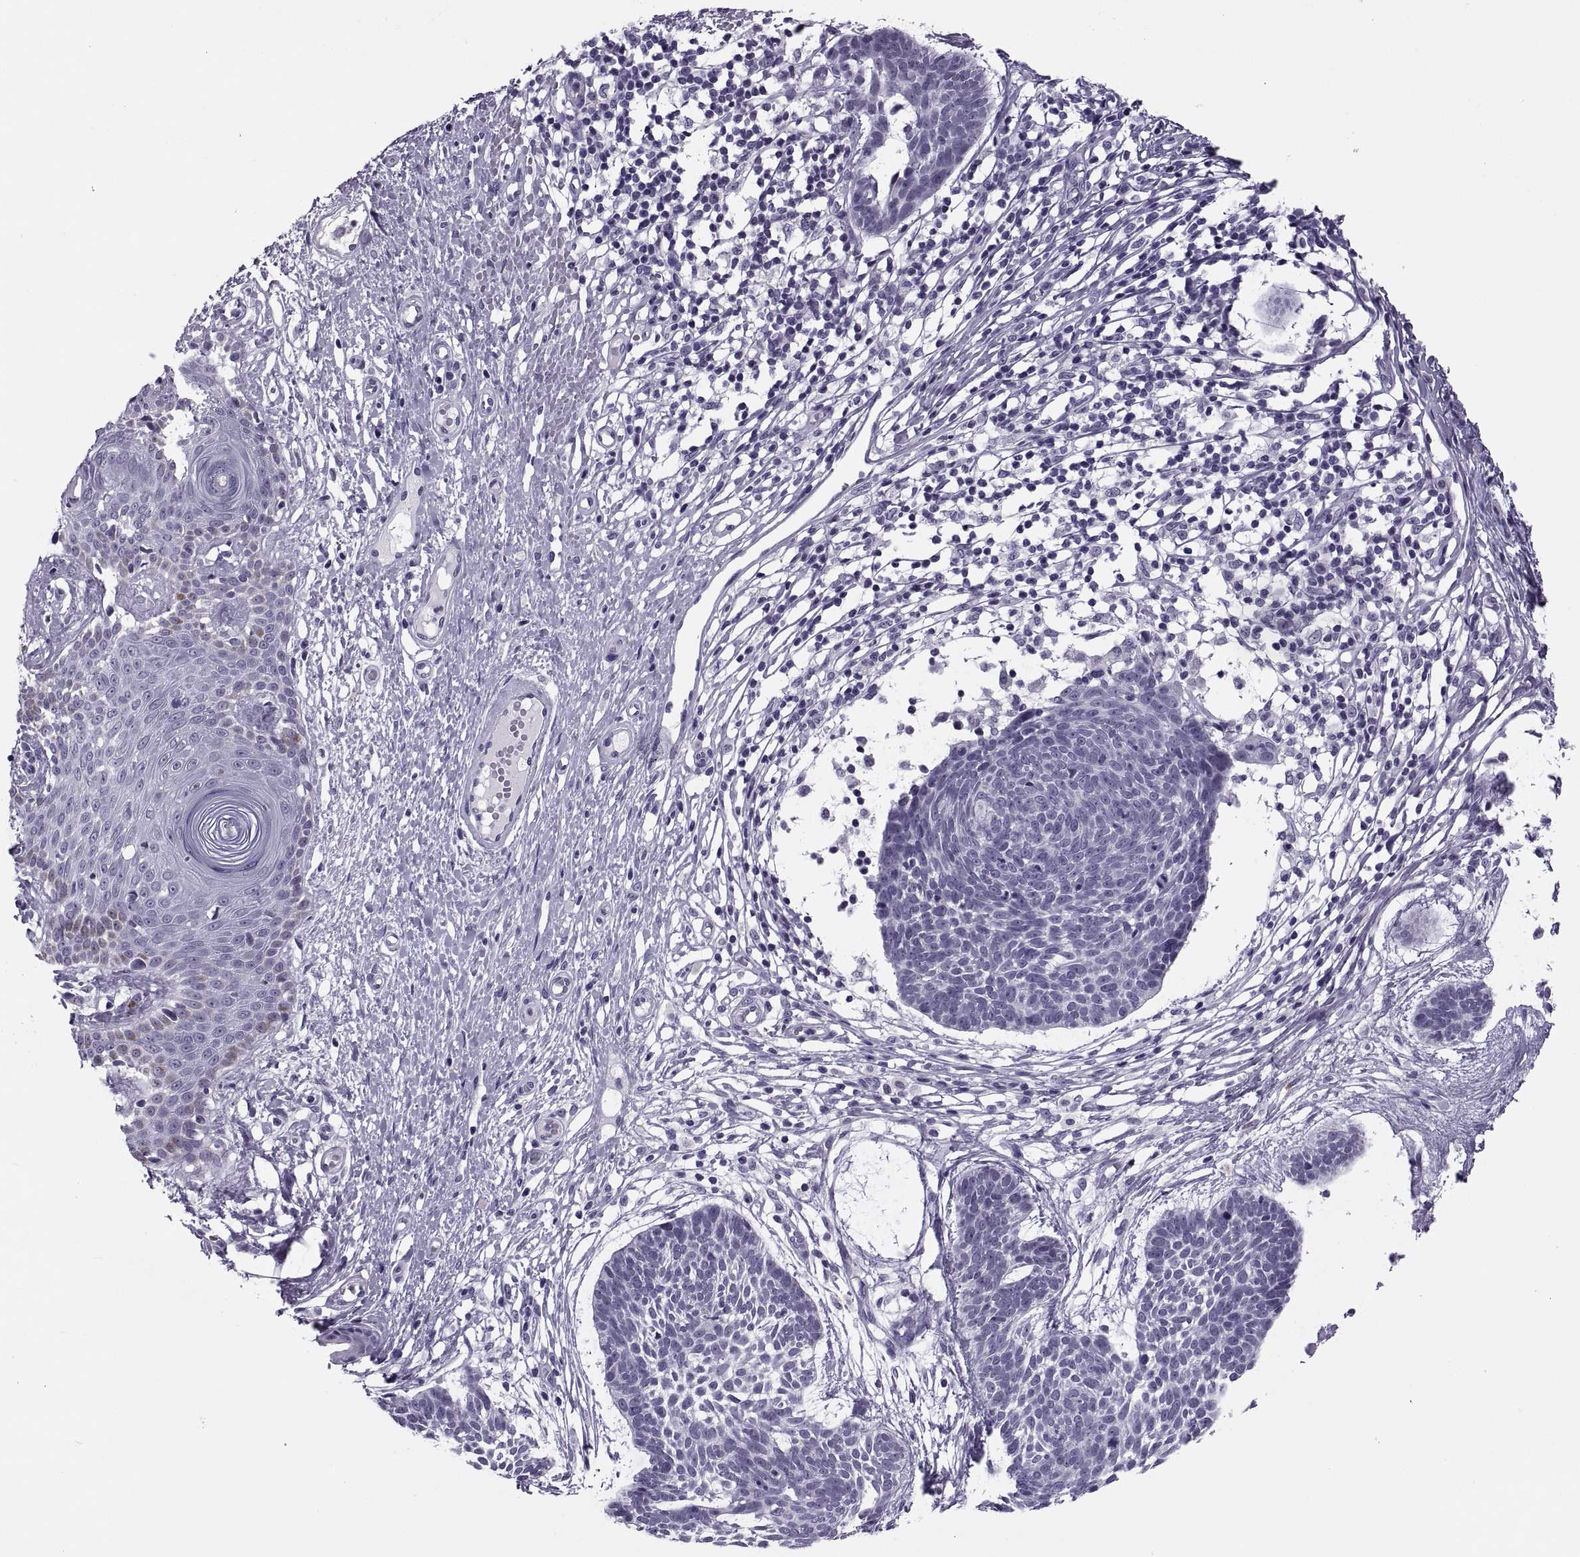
{"staining": {"intensity": "negative", "quantity": "none", "location": "none"}, "tissue": "skin cancer", "cell_type": "Tumor cells", "image_type": "cancer", "snomed": [{"axis": "morphology", "description": "Basal cell carcinoma"}, {"axis": "topography", "description": "Skin"}], "caption": "Immunohistochemical staining of human basal cell carcinoma (skin) displays no significant positivity in tumor cells.", "gene": "SYNGR4", "patient": {"sex": "male", "age": 85}}